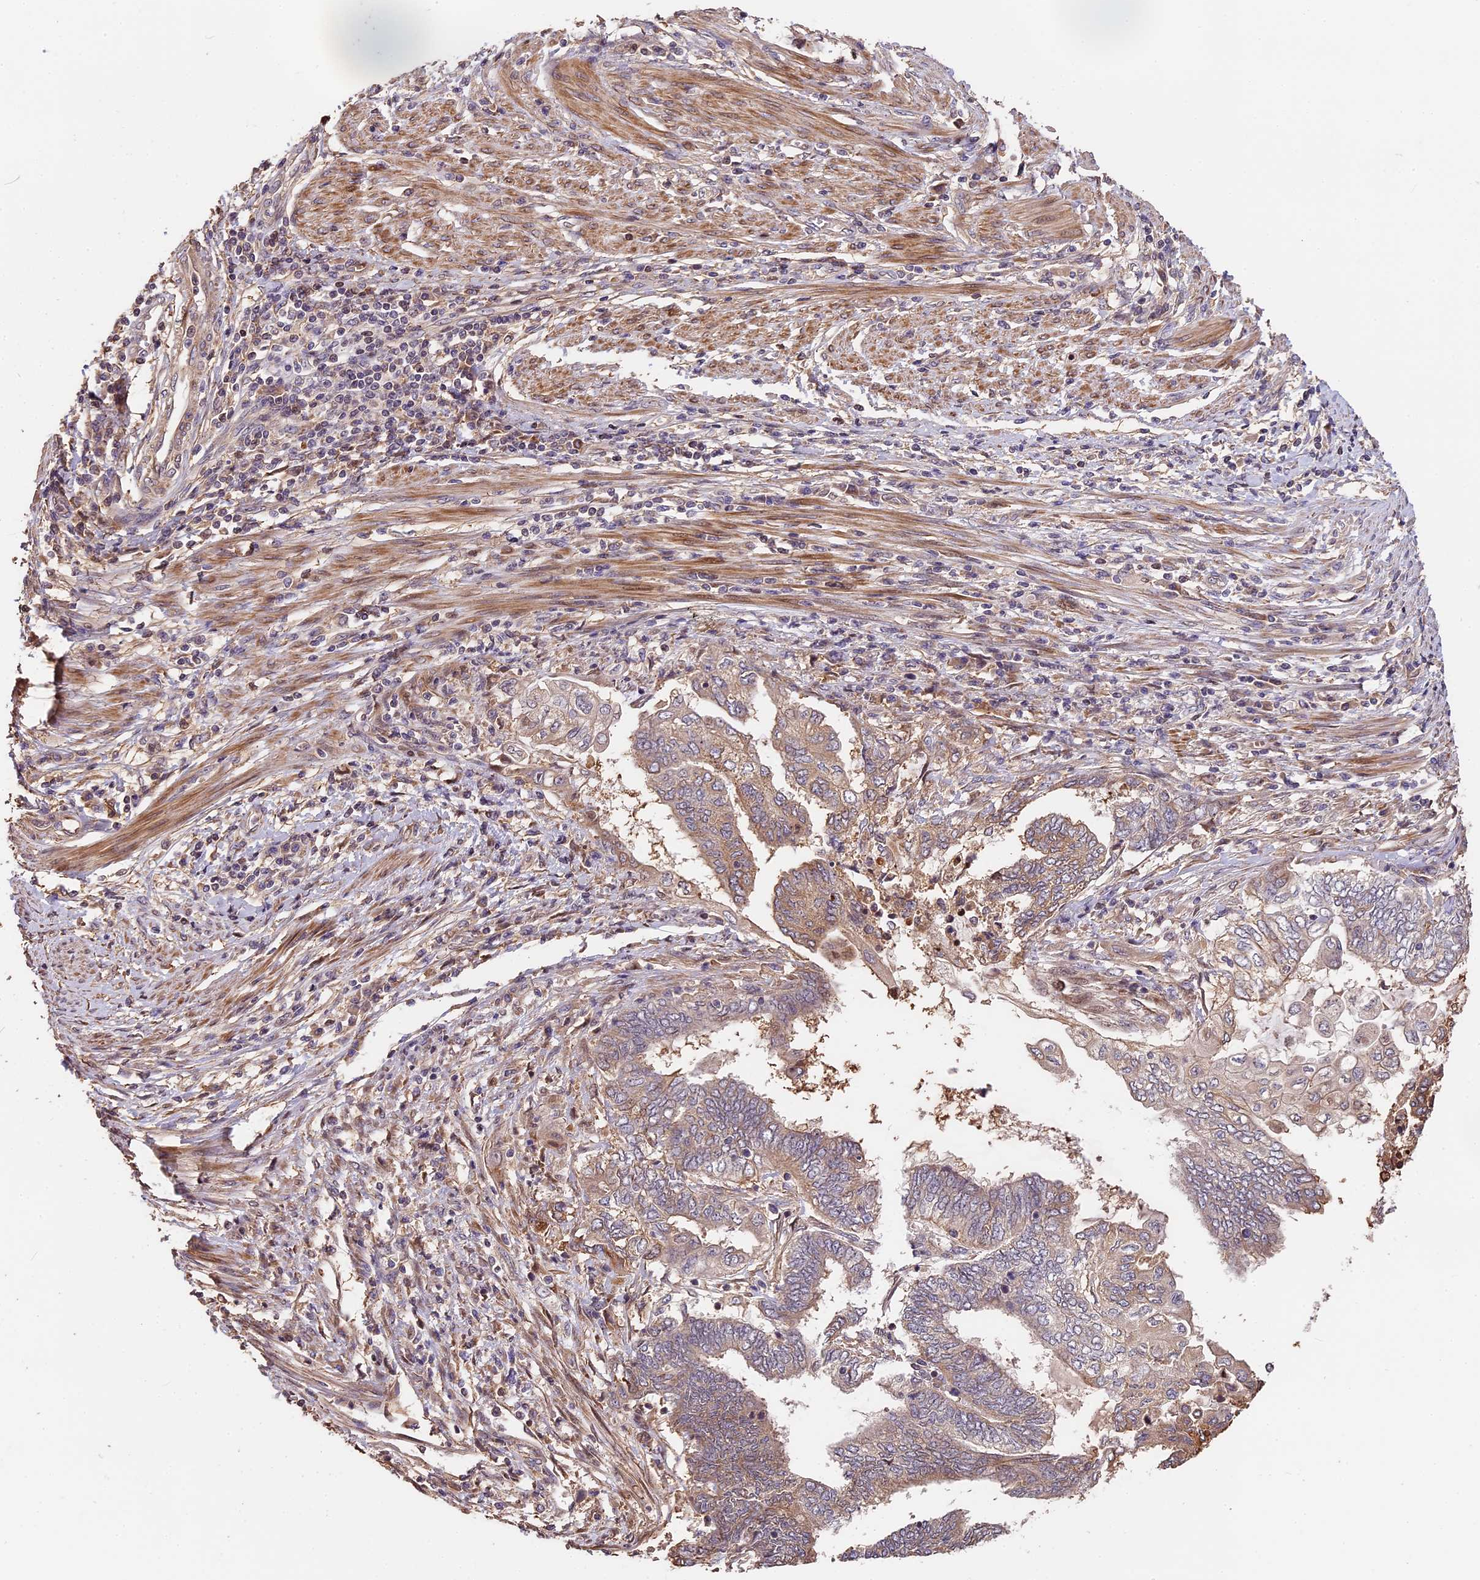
{"staining": {"intensity": "weak", "quantity": "<25%", "location": "cytoplasmic/membranous"}, "tissue": "endometrial cancer", "cell_type": "Tumor cells", "image_type": "cancer", "snomed": [{"axis": "morphology", "description": "Adenocarcinoma, NOS"}, {"axis": "topography", "description": "Uterus"}, {"axis": "topography", "description": "Endometrium"}], "caption": "Micrograph shows no significant protein staining in tumor cells of endometrial adenocarcinoma.", "gene": "ARHGAP17", "patient": {"sex": "female", "age": 70}}